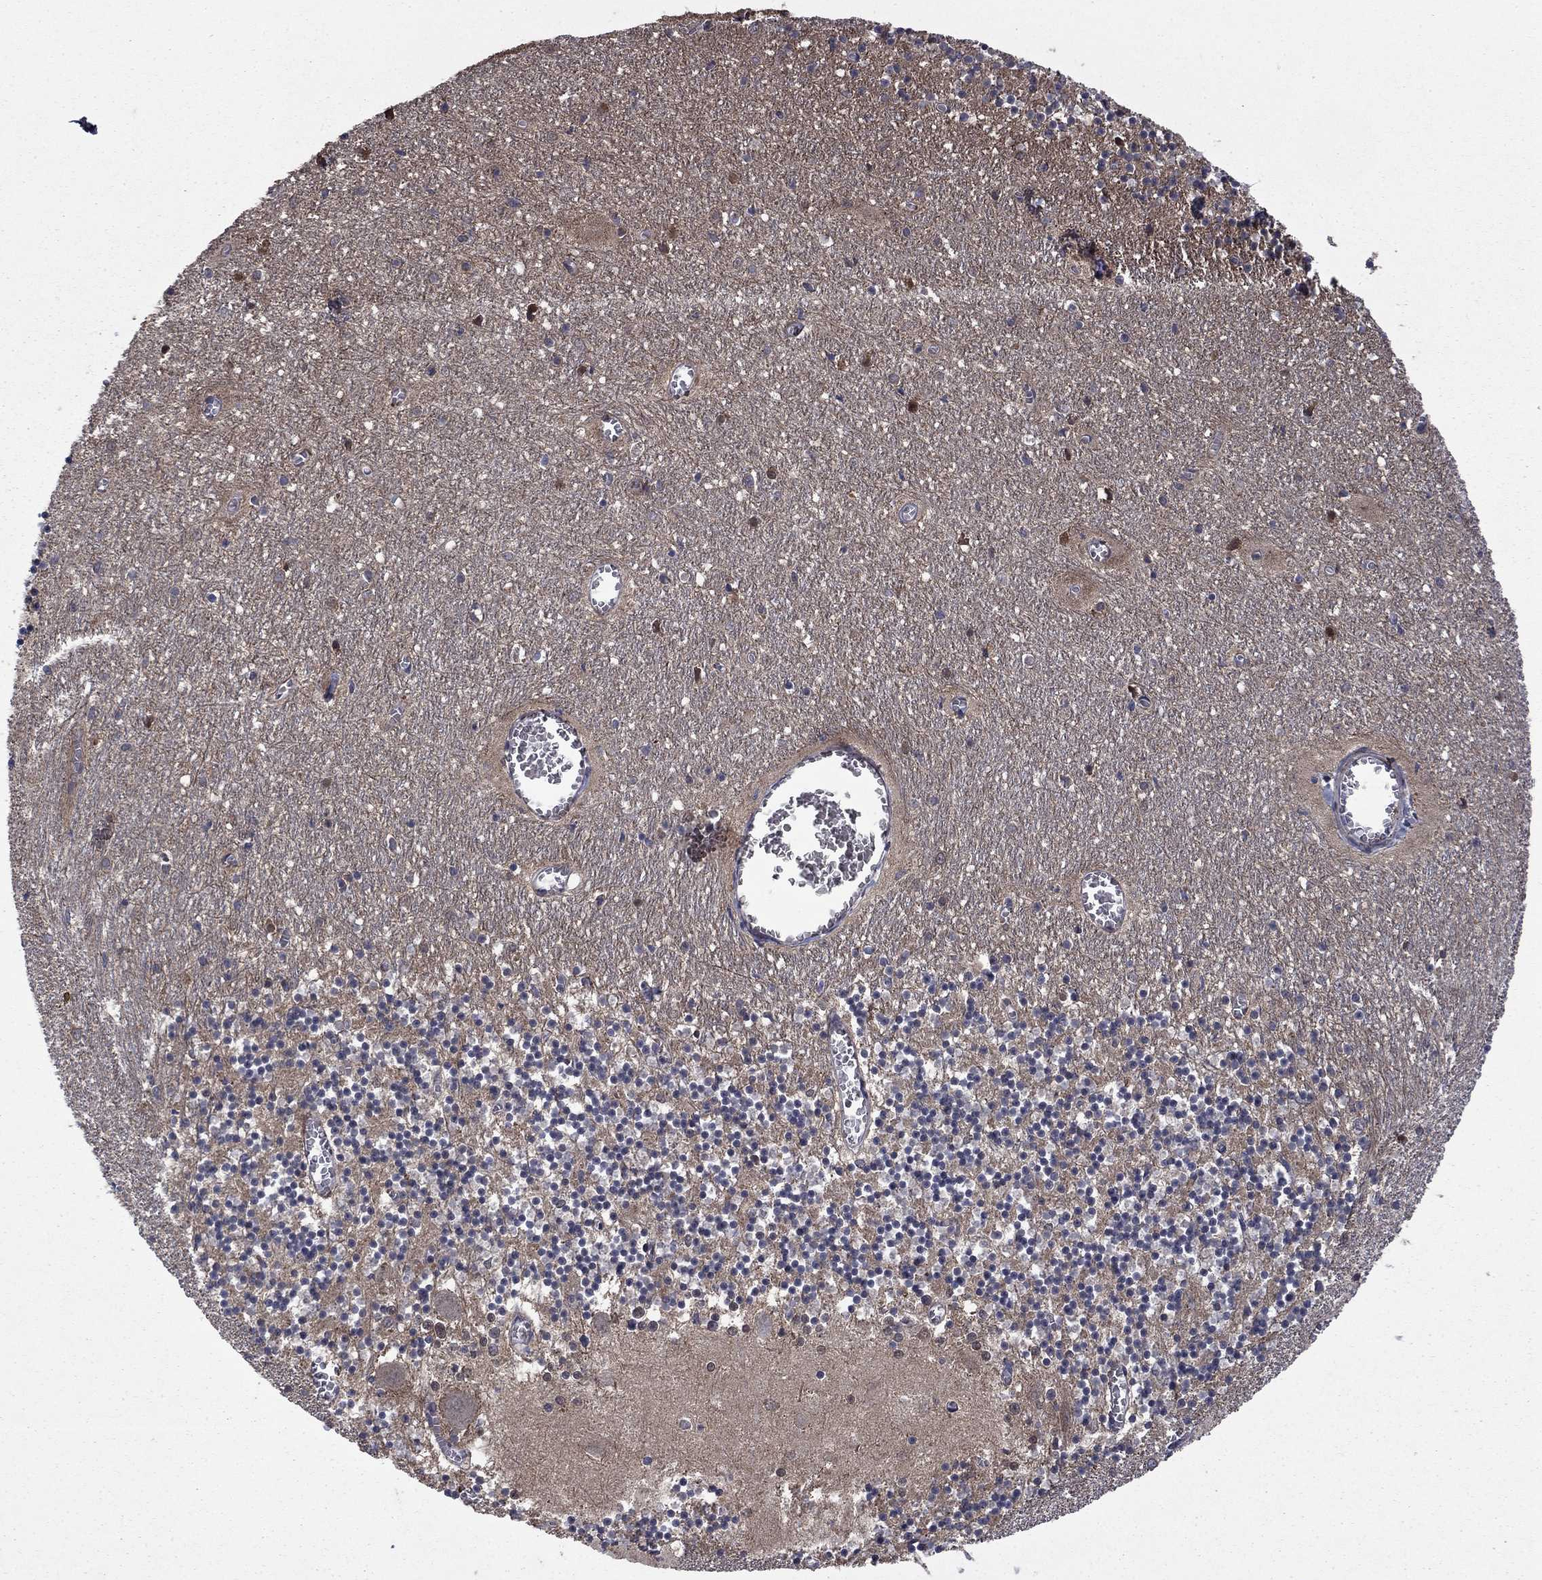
{"staining": {"intensity": "negative", "quantity": "none", "location": "none"}, "tissue": "cerebellum", "cell_type": "Cells in granular layer", "image_type": "normal", "snomed": [{"axis": "morphology", "description": "Normal tissue, NOS"}, {"axis": "topography", "description": "Cerebellum"}], "caption": "A photomicrograph of cerebellum stained for a protein shows no brown staining in cells in granular layer. Nuclei are stained in blue.", "gene": "HDAC4", "patient": {"sex": "female", "age": 64}}